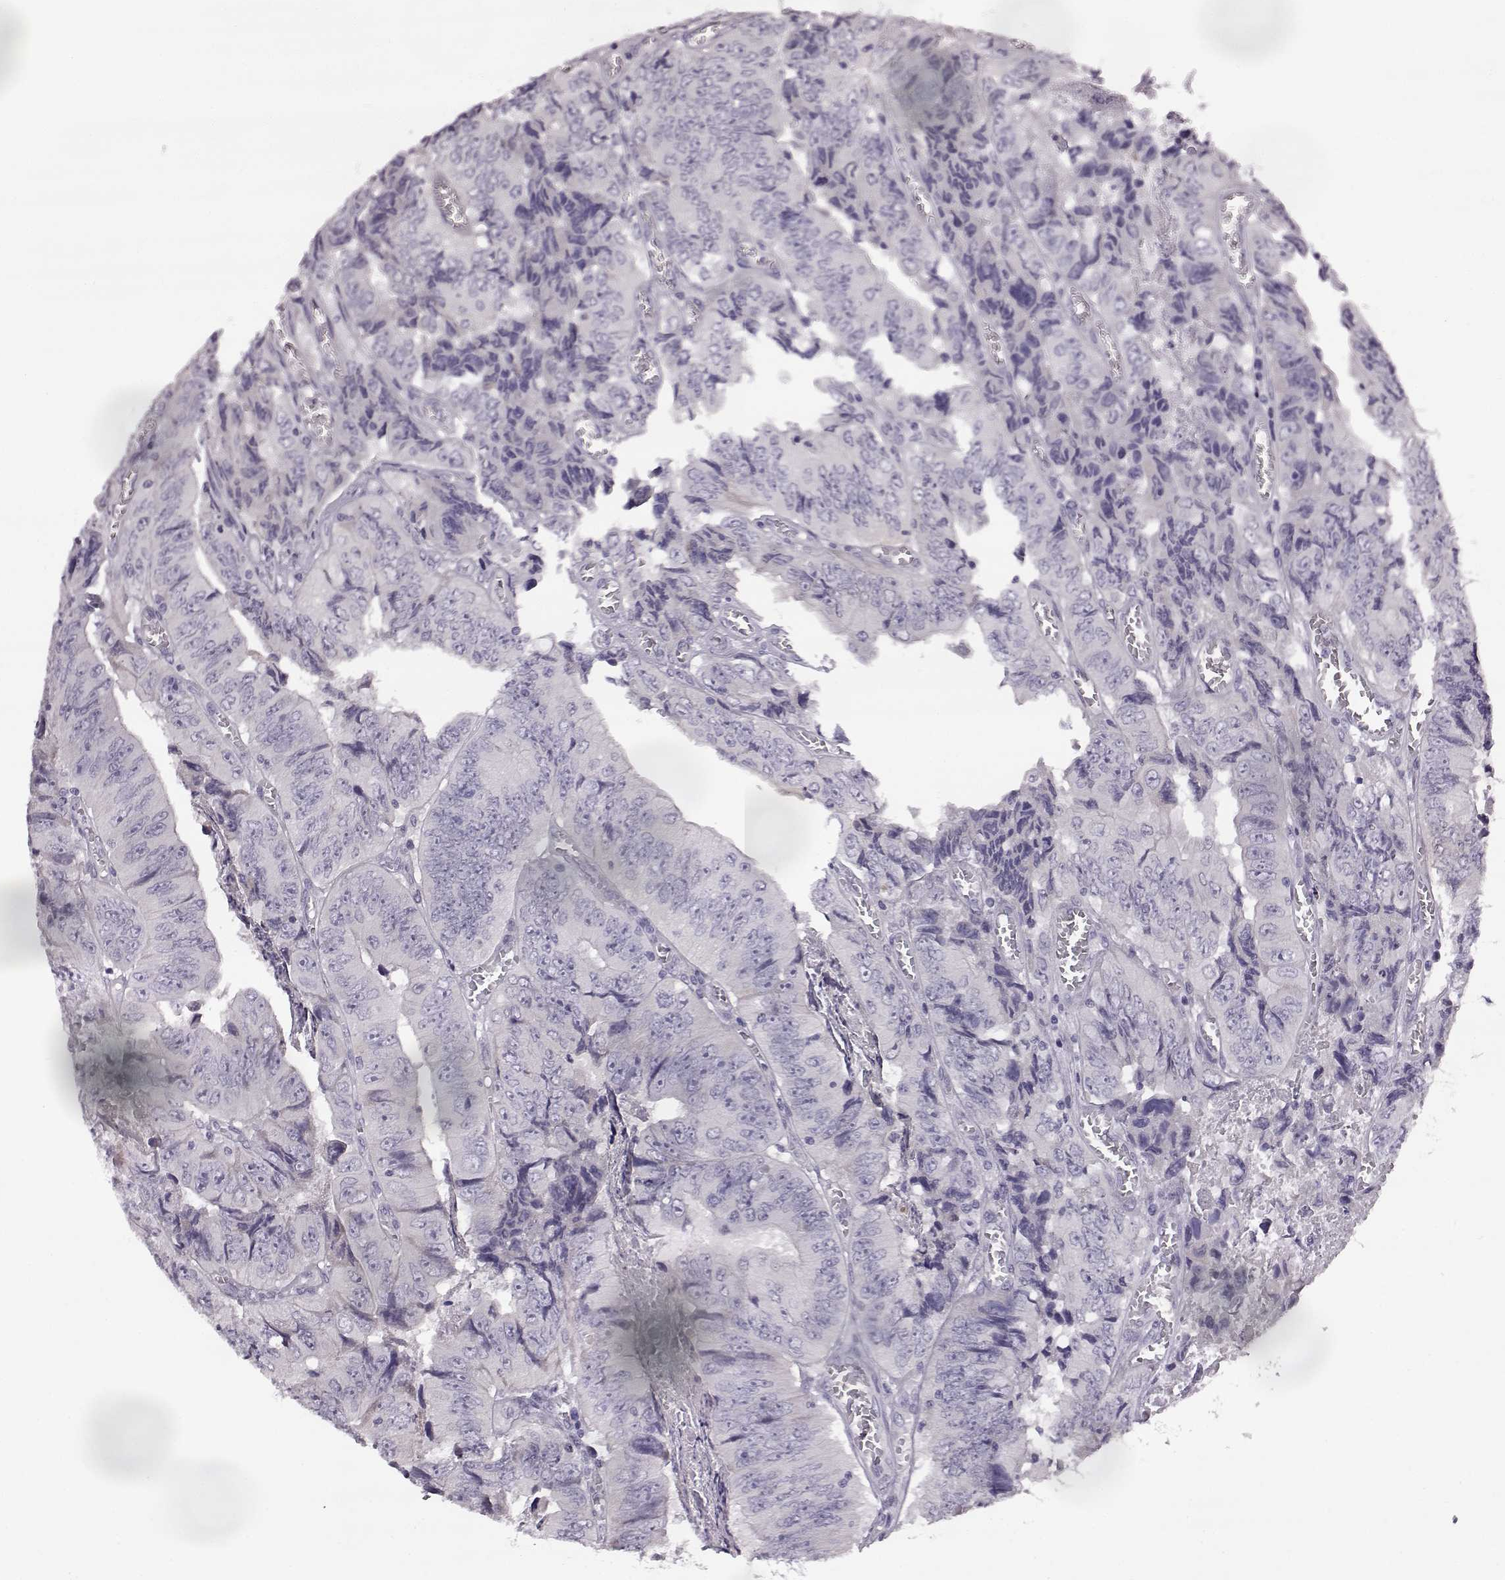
{"staining": {"intensity": "negative", "quantity": "none", "location": "none"}, "tissue": "colorectal cancer", "cell_type": "Tumor cells", "image_type": "cancer", "snomed": [{"axis": "morphology", "description": "Adenocarcinoma, NOS"}, {"axis": "topography", "description": "Colon"}], "caption": "IHC photomicrograph of neoplastic tissue: colorectal adenocarcinoma stained with DAB reveals no significant protein positivity in tumor cells. The staining was performed using DAB (3,3'-diaminobenzidine) to visualize the protein expression in brown, while the nuclei were stained in blue with hematoxylin (Magnification: 20x).", "gene": "ODAD4", "patient": {"sex": "female", "age": 84}}